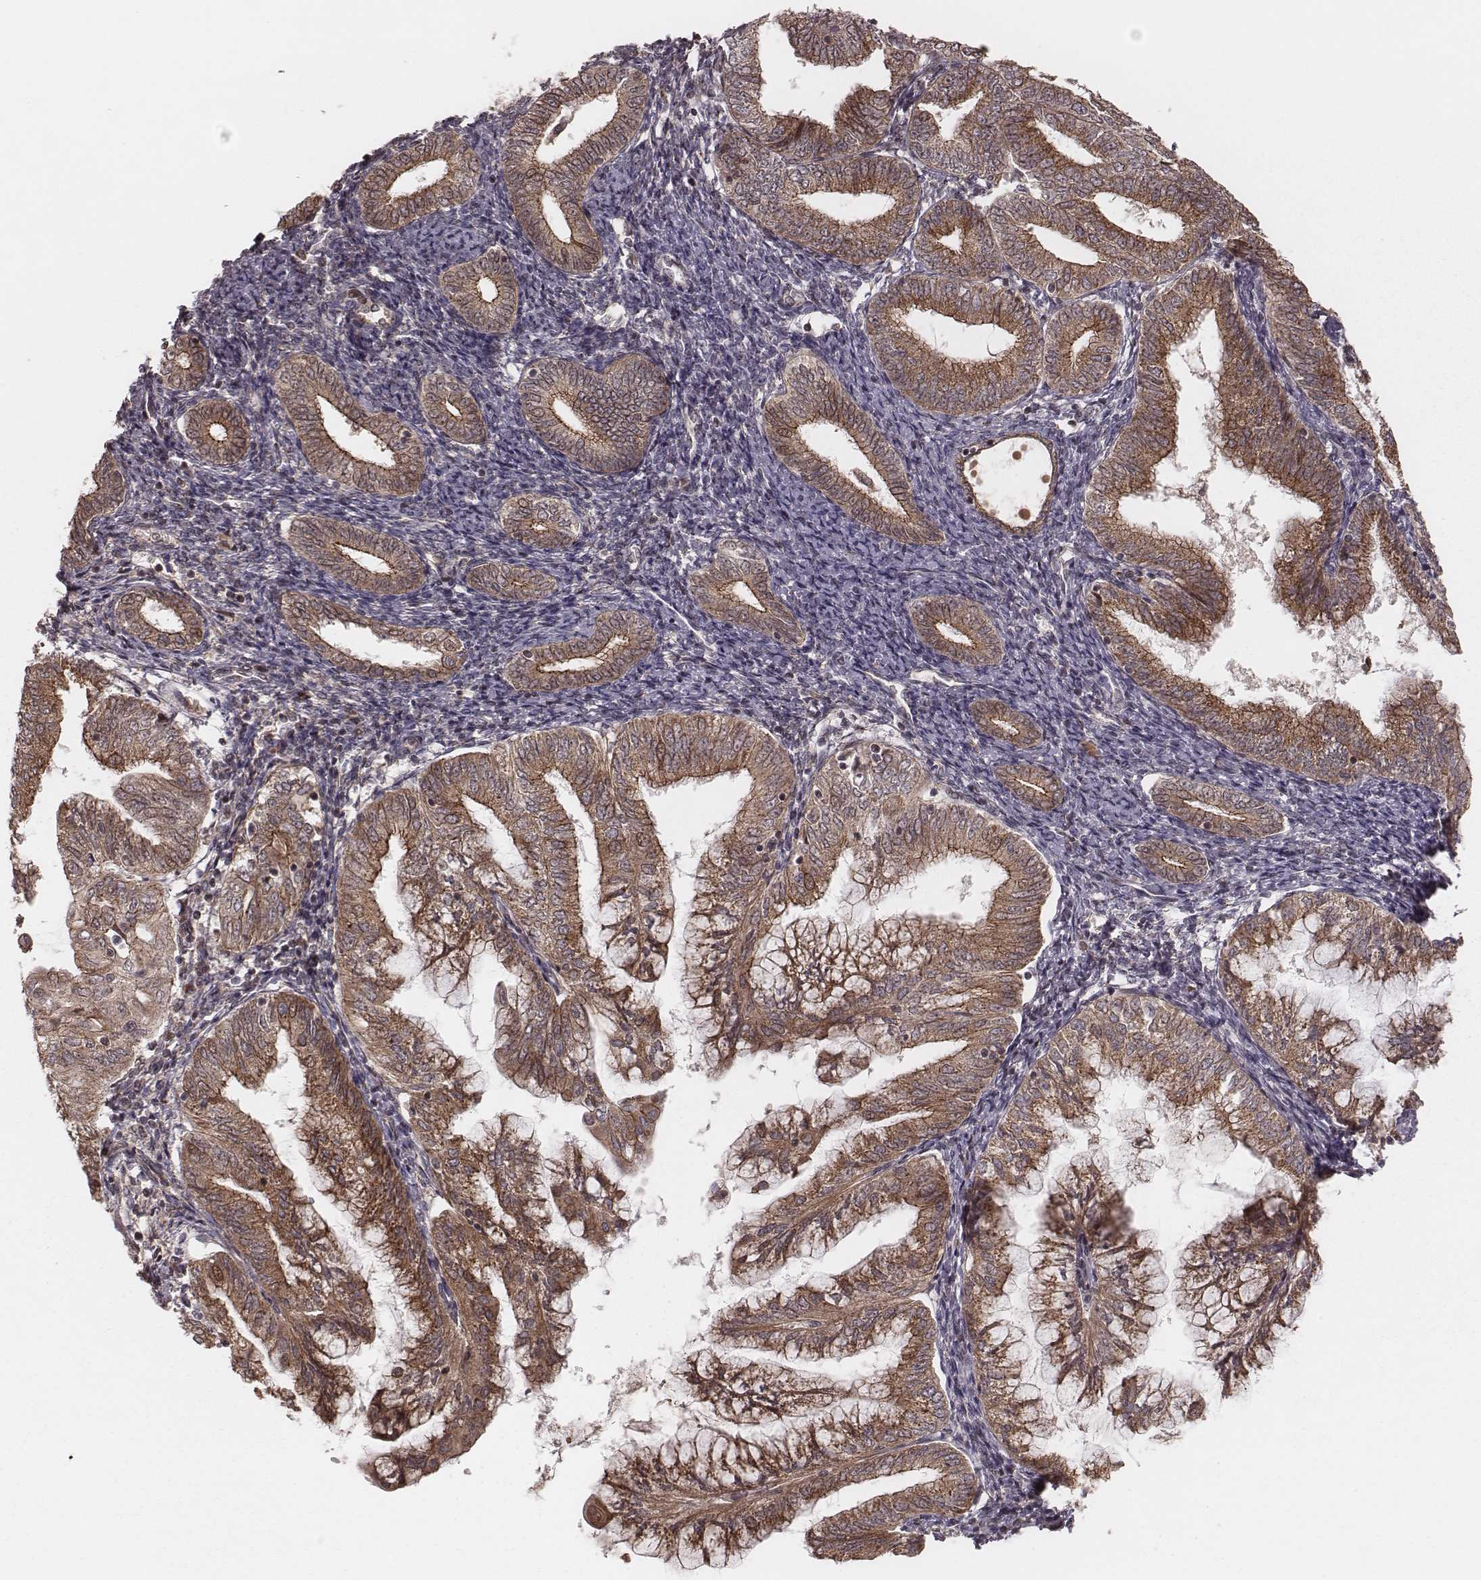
{"staining": {"intensity": "moderate", "quantity": ">75%", "location": "cytoplasmic/membranous"}, "tissue": "endometrial cancer", "cell_type": "Tumor cells", "image_type": "cancer", "snomed": [{"axis": "morphology", "description": "Adenocarcinoma, NOS"}, {"axis": "topography", "description": "Endometrium"}], "caption": "Endometrial adenocarcinoma was stained to show a protein in brown. There is medium levels of moderate cytoplasmic/membranous expression in about >75% of tumor cells. The protein of interest is shown in brown color, while the nuclei are stained blue.", "gene": "MYO19", "patient": {"sex": "female", "age": 55}}